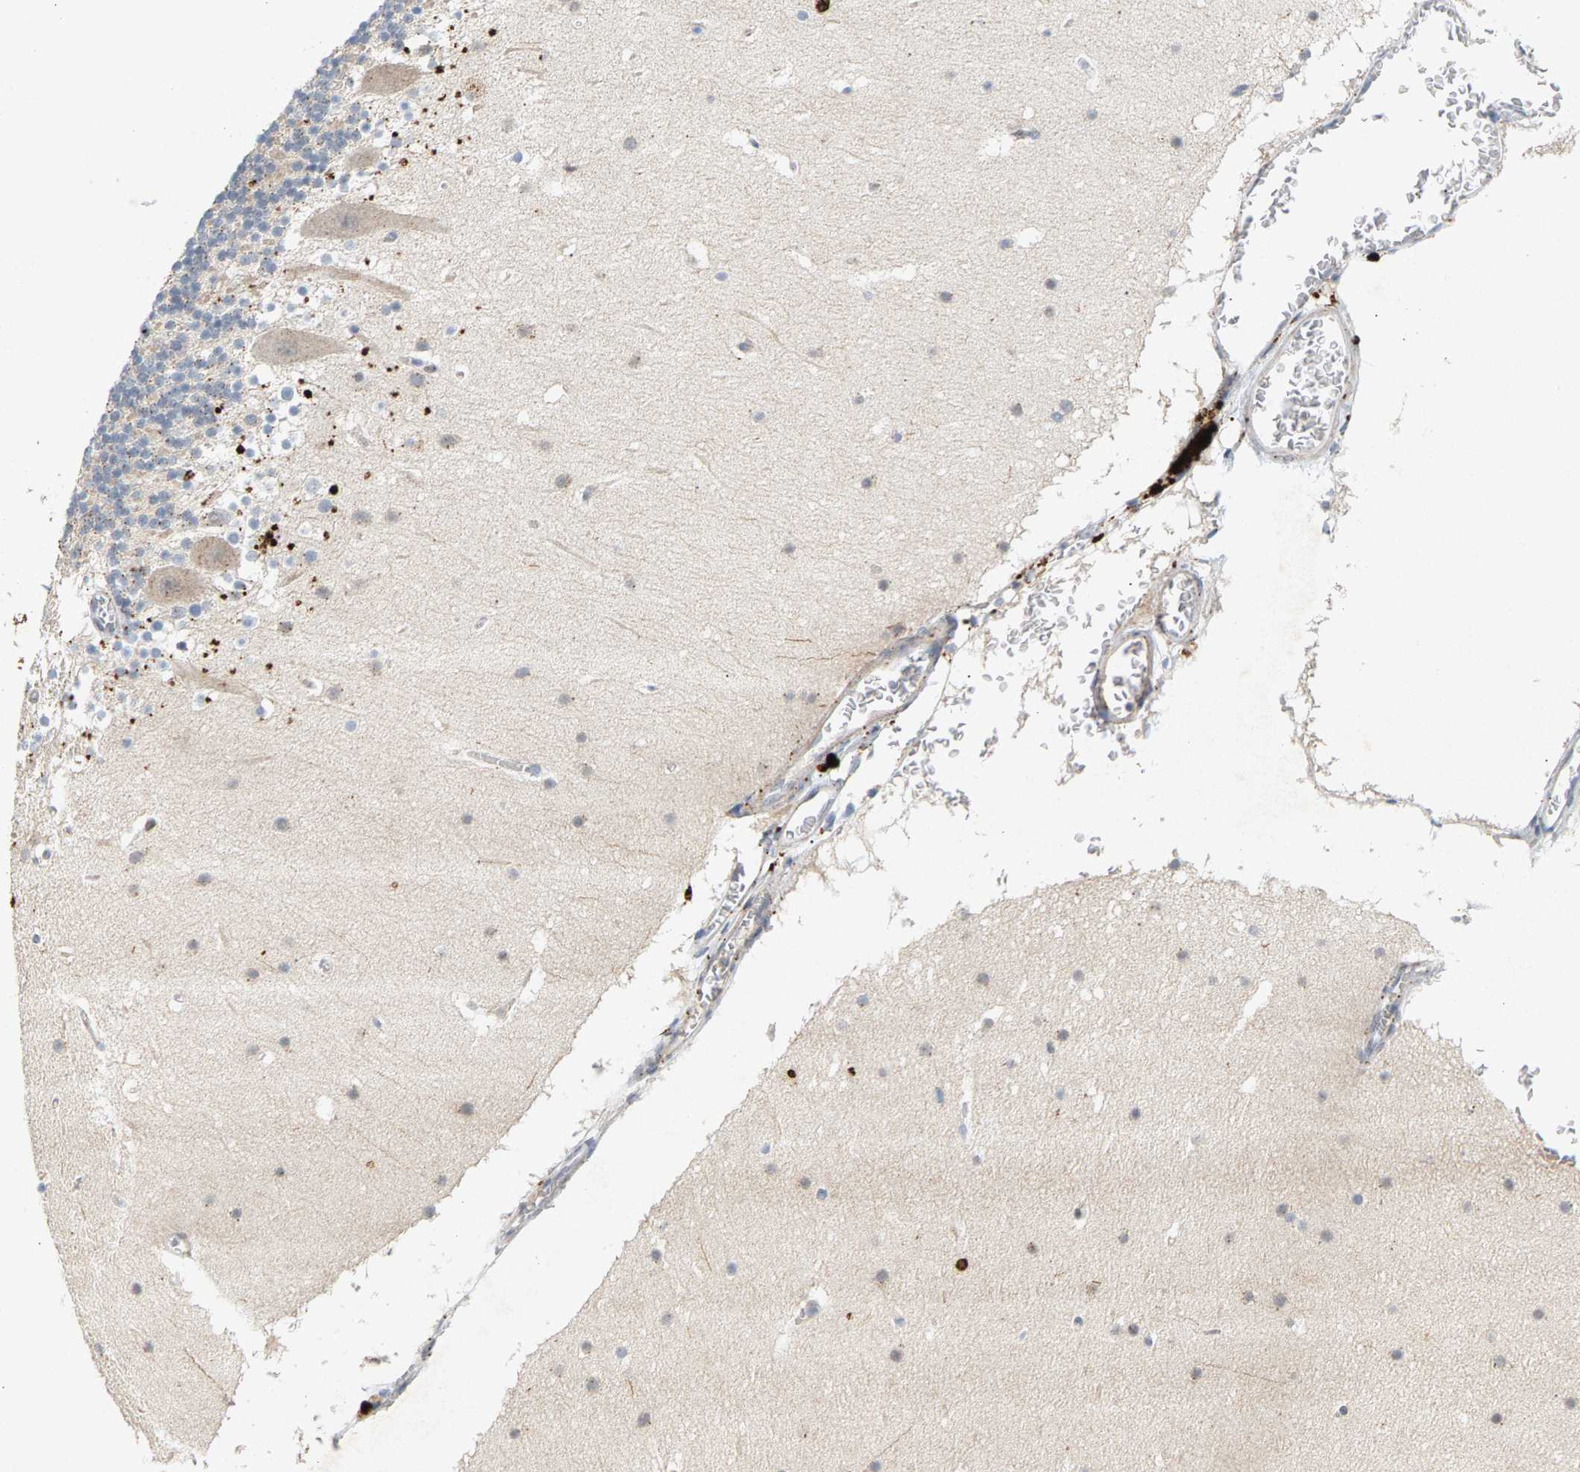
{"staining": {"intensity": "weak", "quantity": ">75%", "location": "cytoplasmic/membranous"}, "tissue": "cerebellum", "cell_type": "Cells in granular layer", "image_type": "normal", "snomed": [{"axis": "morphology", "description": "Normal tissue, NOS"}, {"axis": "topography", "description": "Cerebellum"}], "caption": "Protein staining demonstrates weak cytoplasmic/membranous staining in about >75% of cells in granular layer in benign cerebellum.", "gene": "ZPR1", "patient": {"sex": "male", "age": 45}}